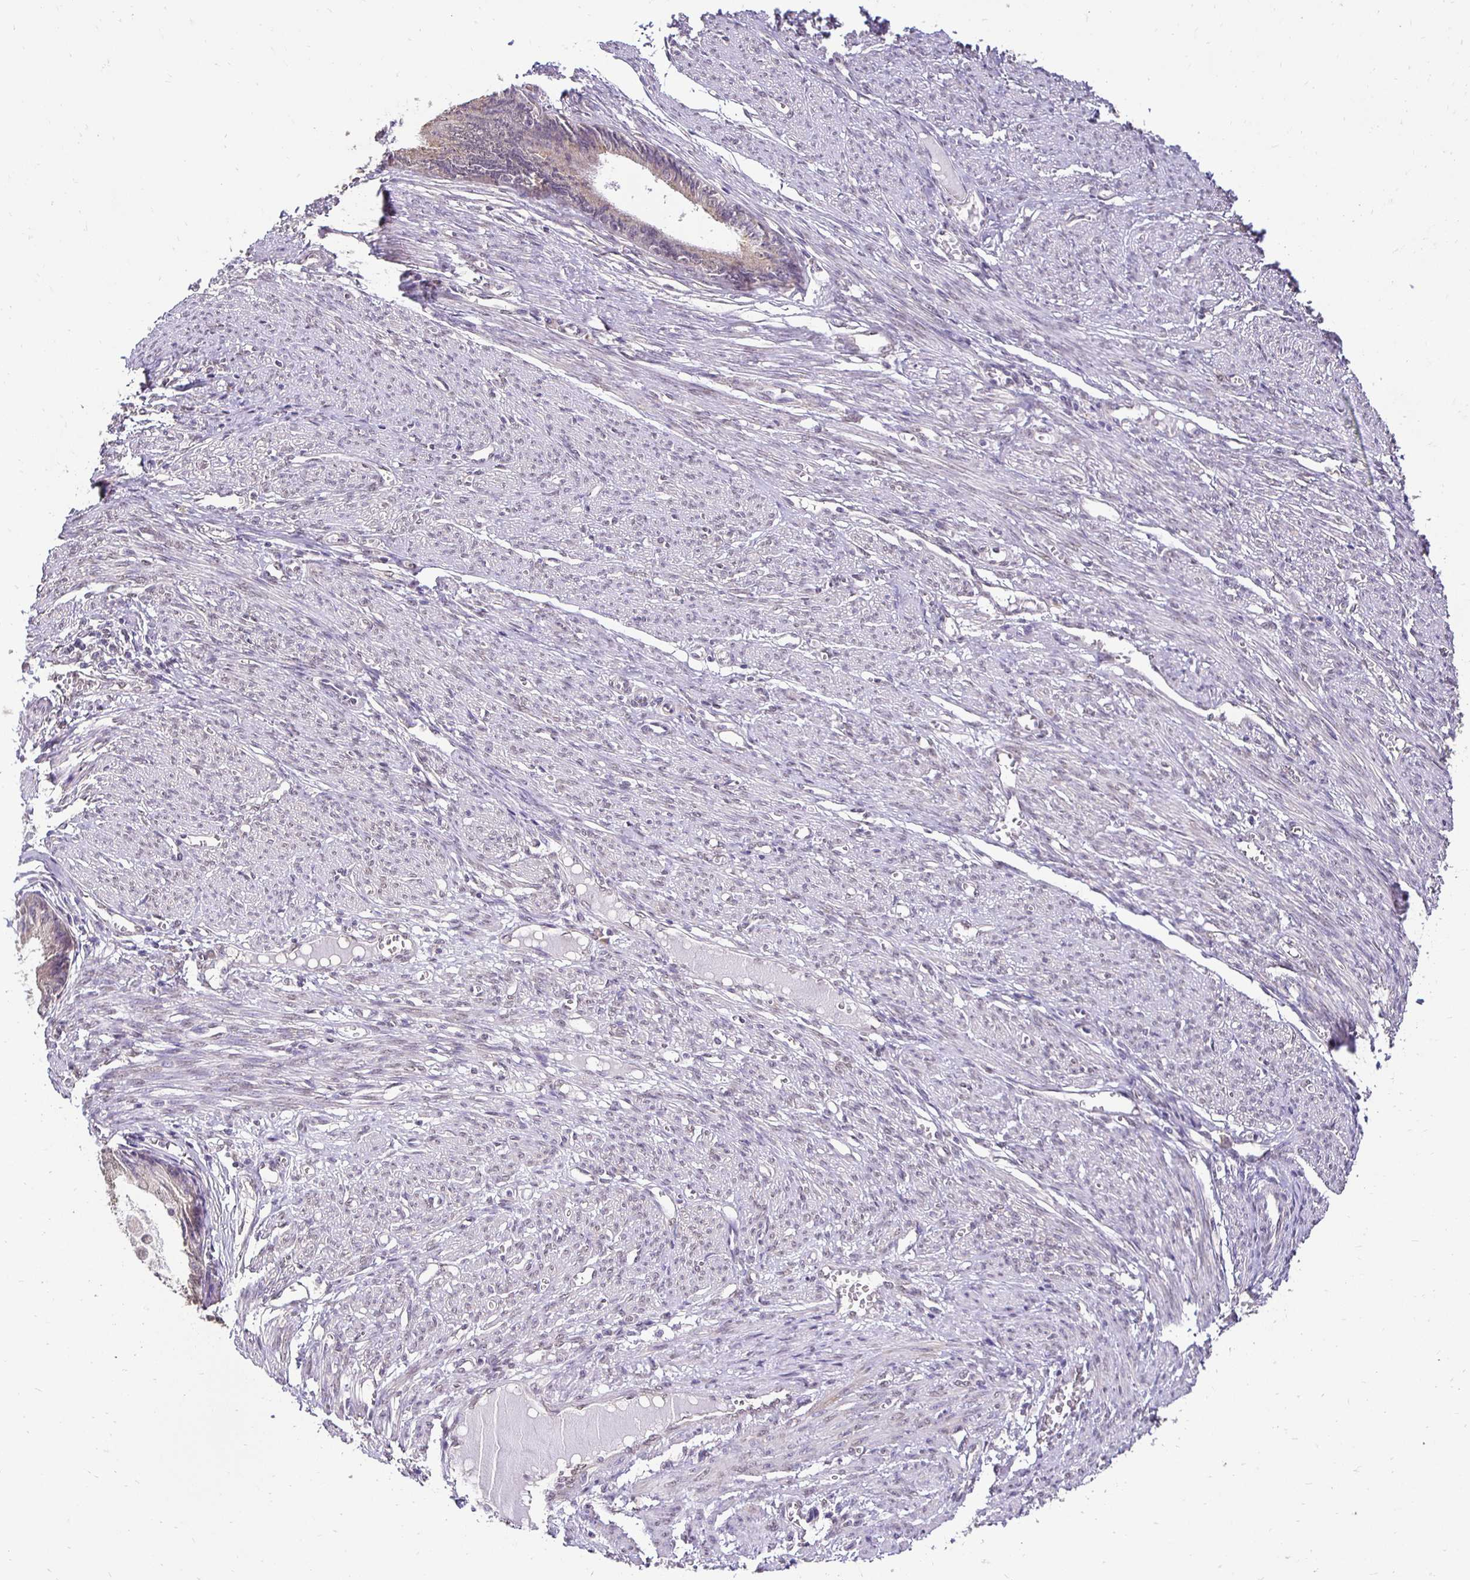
{"staining": {"intensity": "weak", "quantity": "<25%", "location": "cytoplasmic/membranous"}, "tissue": "endometrial cancer", "cell_type": "Tumor cells", "image_type": "cancer", "snomed": [{"axis": "morphology", "description": "Adenocarcinoma, NOS"}, {"axis": "topography", "description": "Endometrium"}], "caption": "This is an immunohistochemistry (IHC) image of human endometrial adenocarcinoma. There is no expression in tumor cells.", "gene": "RHEBL1", "patient": {"sex": "female", "age": 68}}